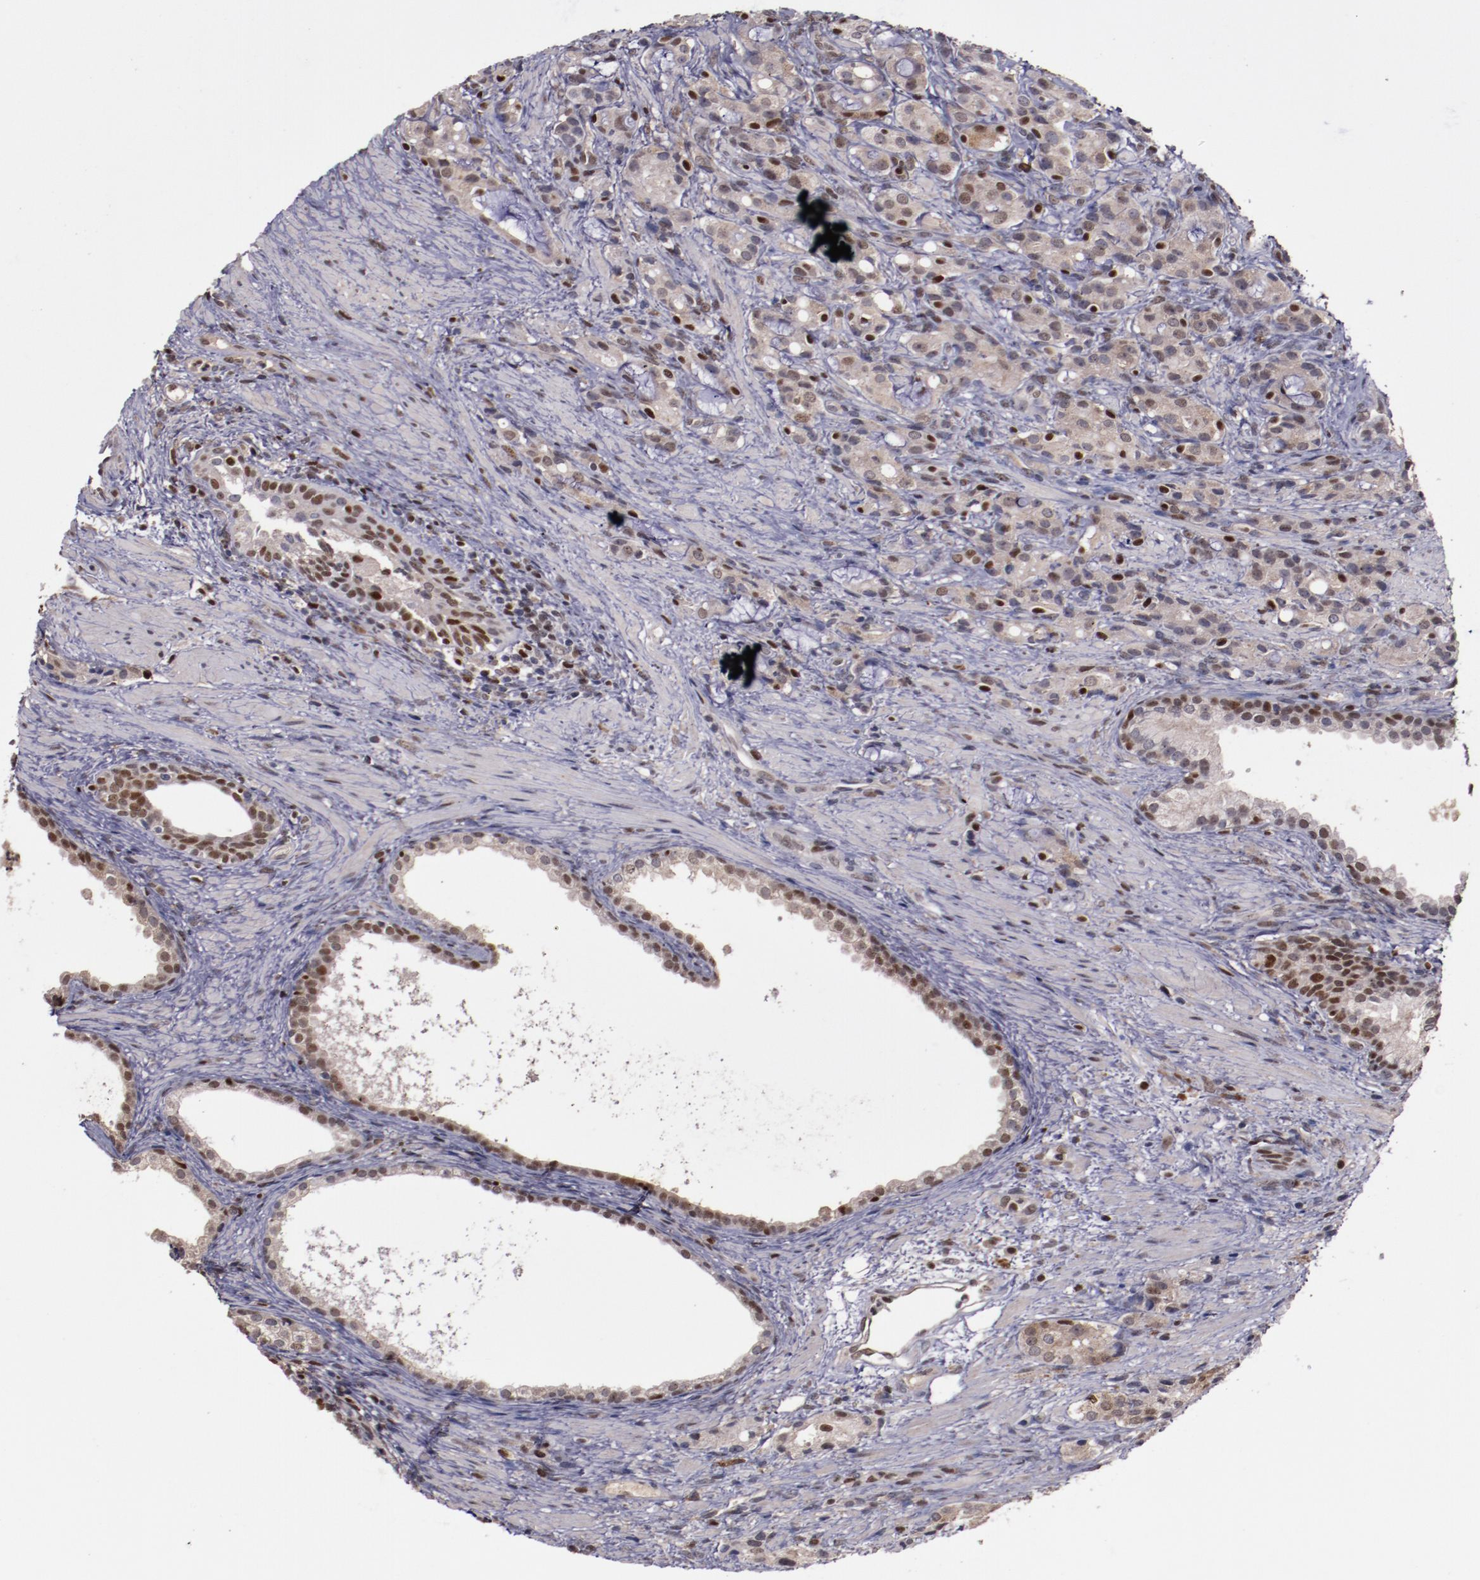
{"staining": {"intensity": "moderate", "quantity": "25%-75%", "location": "nuclear"}, "tissue": "prostate cancer", "cell_type": "Tumor cells", "image_type": "cancer", "snomed": [{"axis": "morphology", "description": "Adenocarcinoma, High grade"}, {"axis": "topography", "description": "Prostate"}], "caption": "IHC image of neoplastic tissue: prostate cancer stained using immunohistochemistry exhibits medium levels of moderate protein expression localized specifically in the nuclear of tumor cells, appearing as a nuclear brown color.", "gene": "CHEK2", "patient": {"sex": "male", "age": 72}}